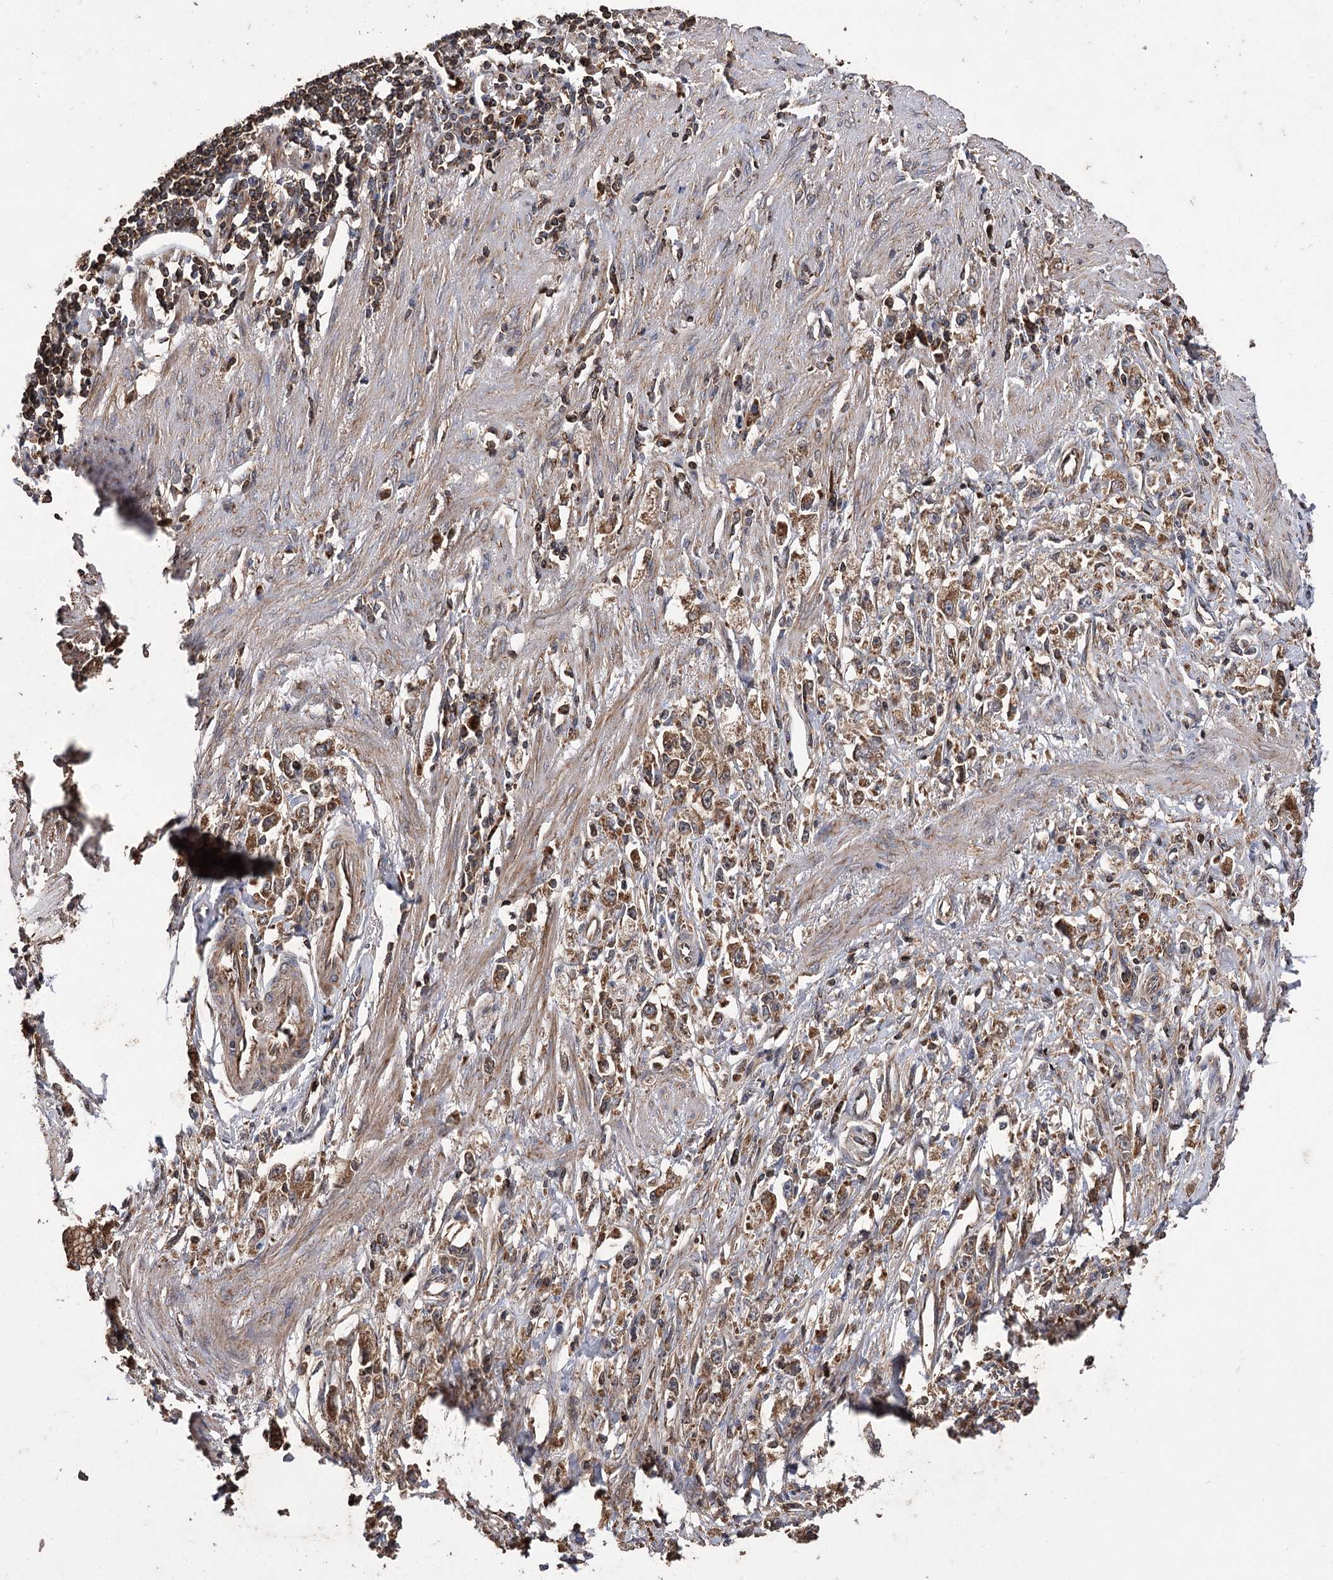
{"staining": {"intensity": "strong", "quantity": ">75%", "location": "cytoplasmic/membranous"}, "tissue": "stomach cancer", "cell_type": "Tumor cells", "image_type": "cancer", "snomed": [{"axis": "morphology", "description": "Adenocarcinoma, NOS"}, {"axis": "topography", "description": "Stomach"}], "caption": "The image exhibits immunohistochemical staining of stomach cancer. There is strong cytoplasmic/membranous staining is present in approximately >75% of tumor cells.", "gene": "RASSF3", "patient": {"sex": "female", "age": 59}}